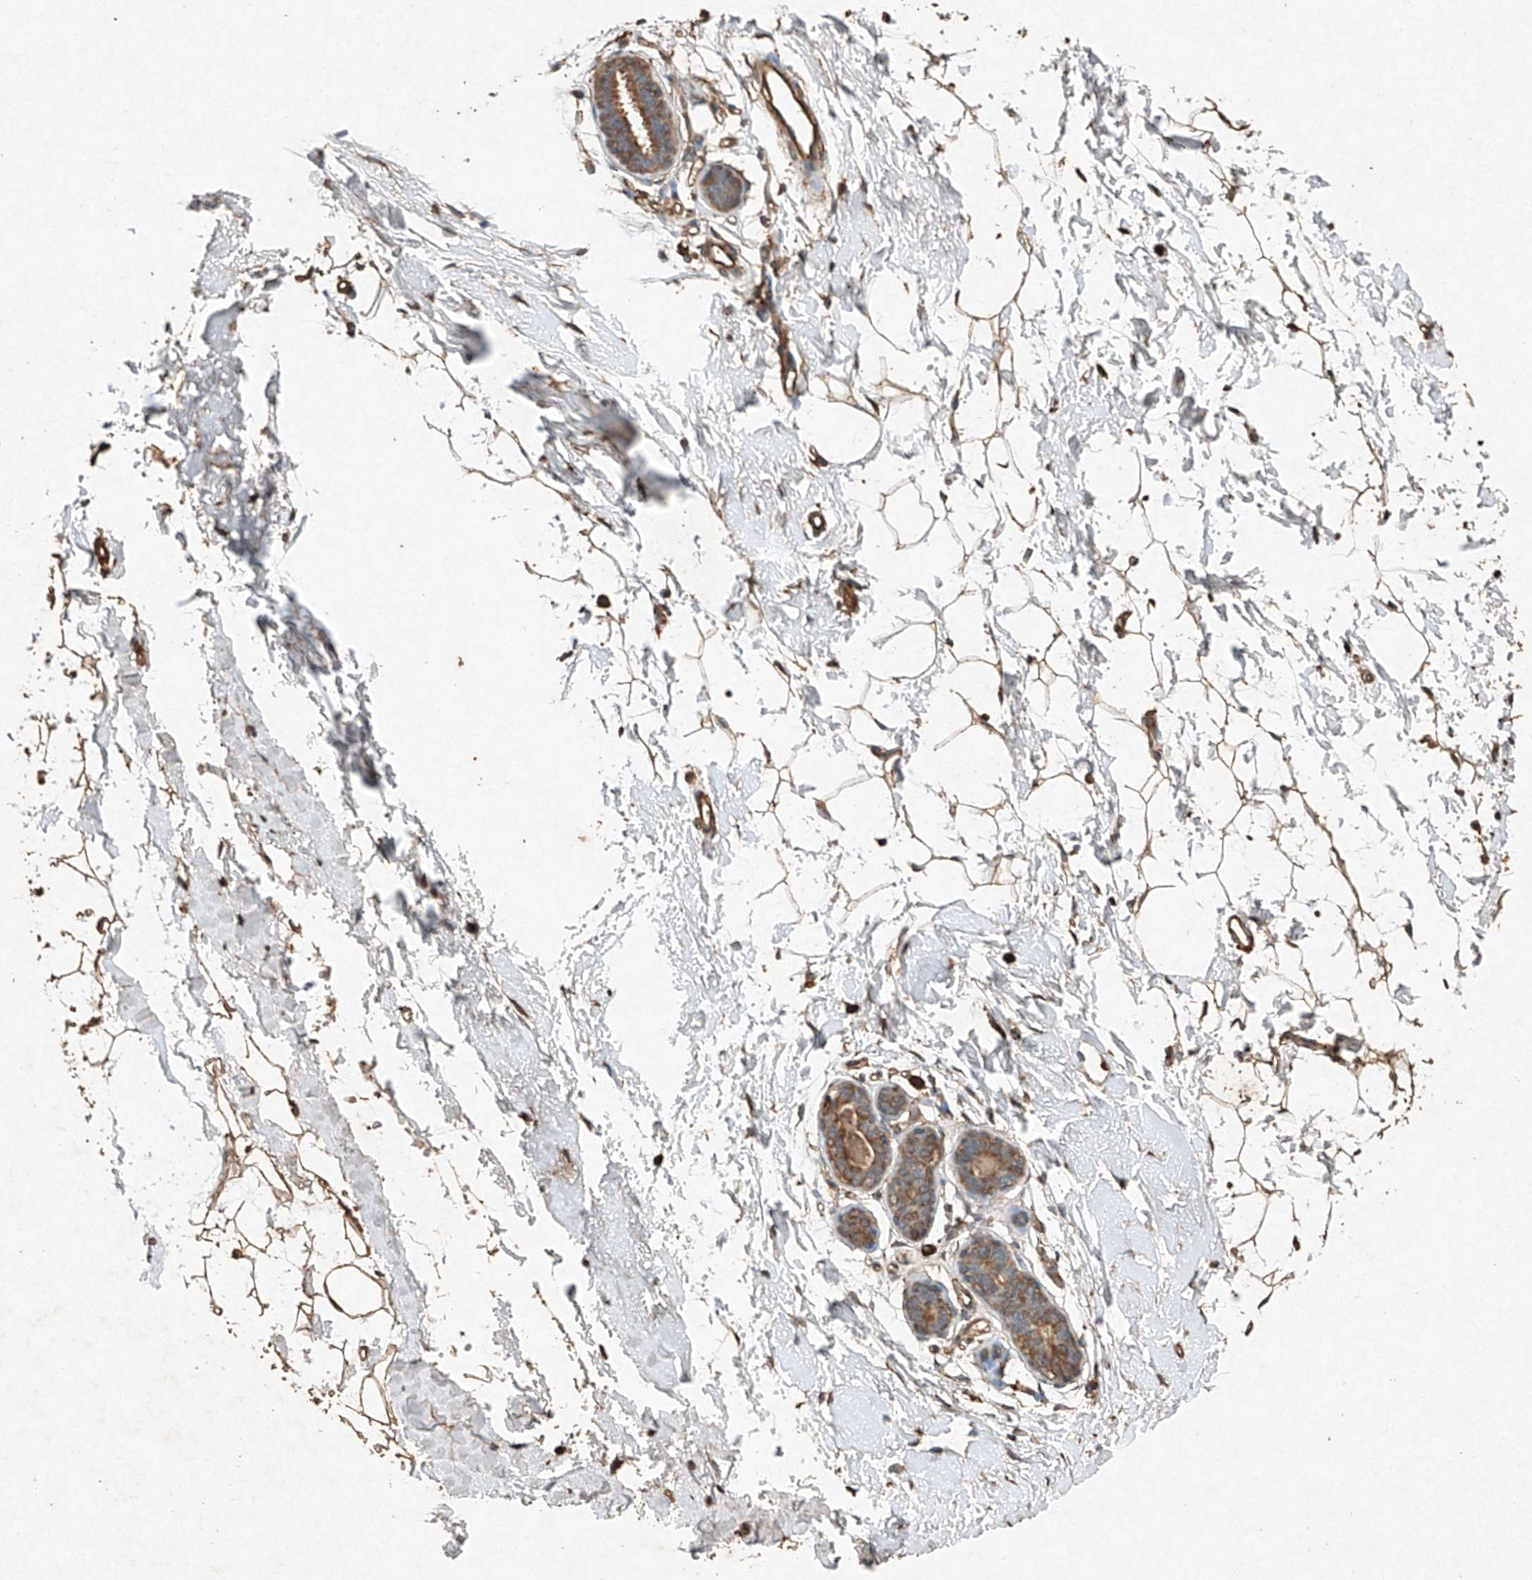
{"staining": {"intensity": "moderate", "quantity": ">75%", "location": "cytoplasmic/membranous"}, "tissue": "adipose tissue", "cell_type": "Adipocytes", "image_type": "normal", "snomed": [{"axis": "morphology", "description": "Normal tissue, NOS"}, {"axis": "topography", "description": "Breast"}], "caption": "Protein staining of unremarkable adipose tissue demonstrates moderate cytoplasmic/membranous positivity in about >75% of adipocytes.", "gene": "STK3", "patient": {"sex": "female", "age": 23}}